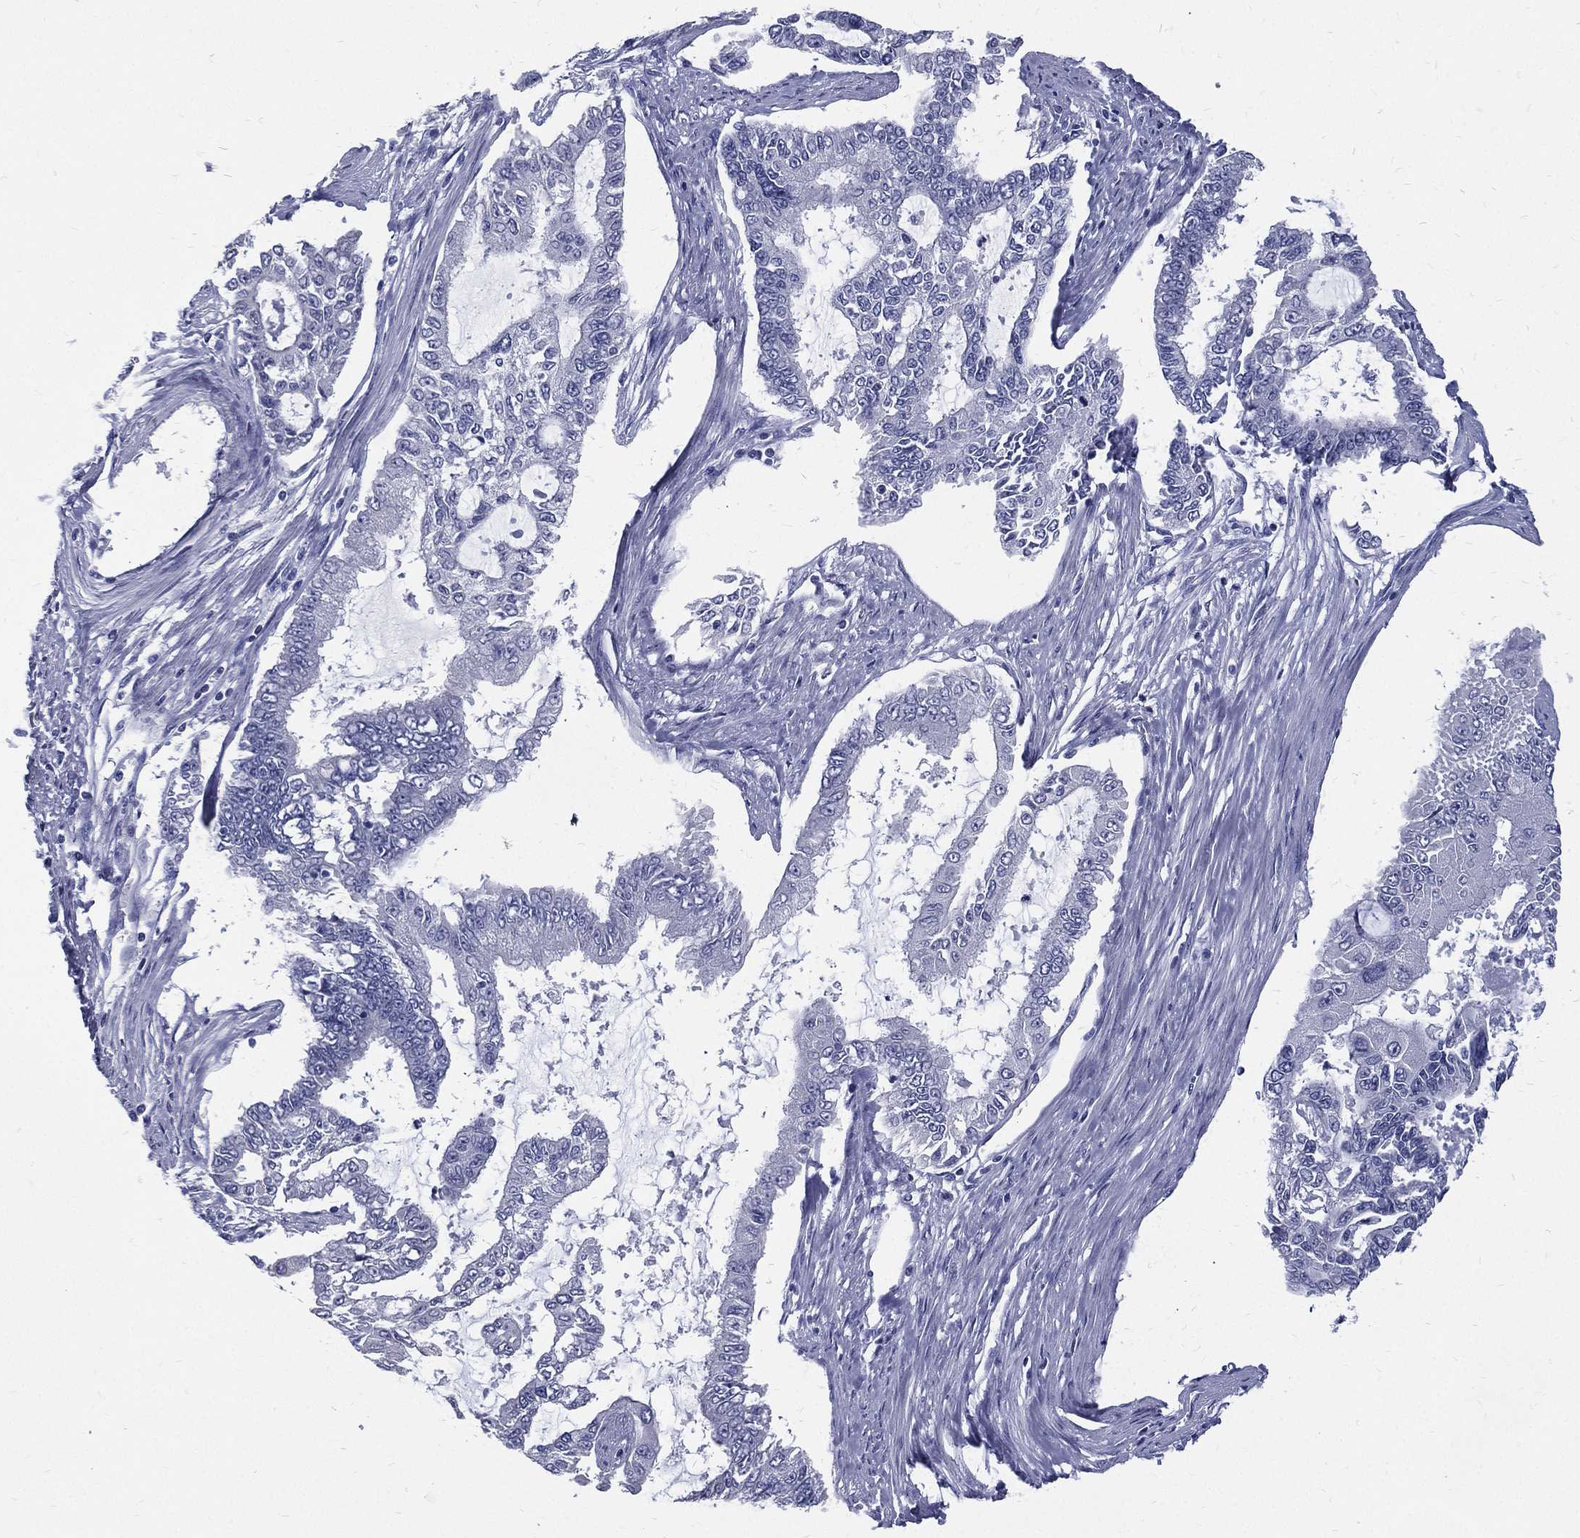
{"staining": {"intensity": "negative", "quantity": "none", "location": "none"}, "tissue": "endometrial cancer", "cell_type": "Tumor cells", "image_type": "cancer", "snomed": [{"axis": "morphology", "description": "Adenocarcinoma, NOS"}, {"axis": "topography", "description": "Uterus"}], "caption": "An image of endometrial cancer (adenocarcinoma) stained for a protein shows no brown staining in tumor cells.", "gene": "RSPH4A", "patient": {"sex": "female", "age": 59}}